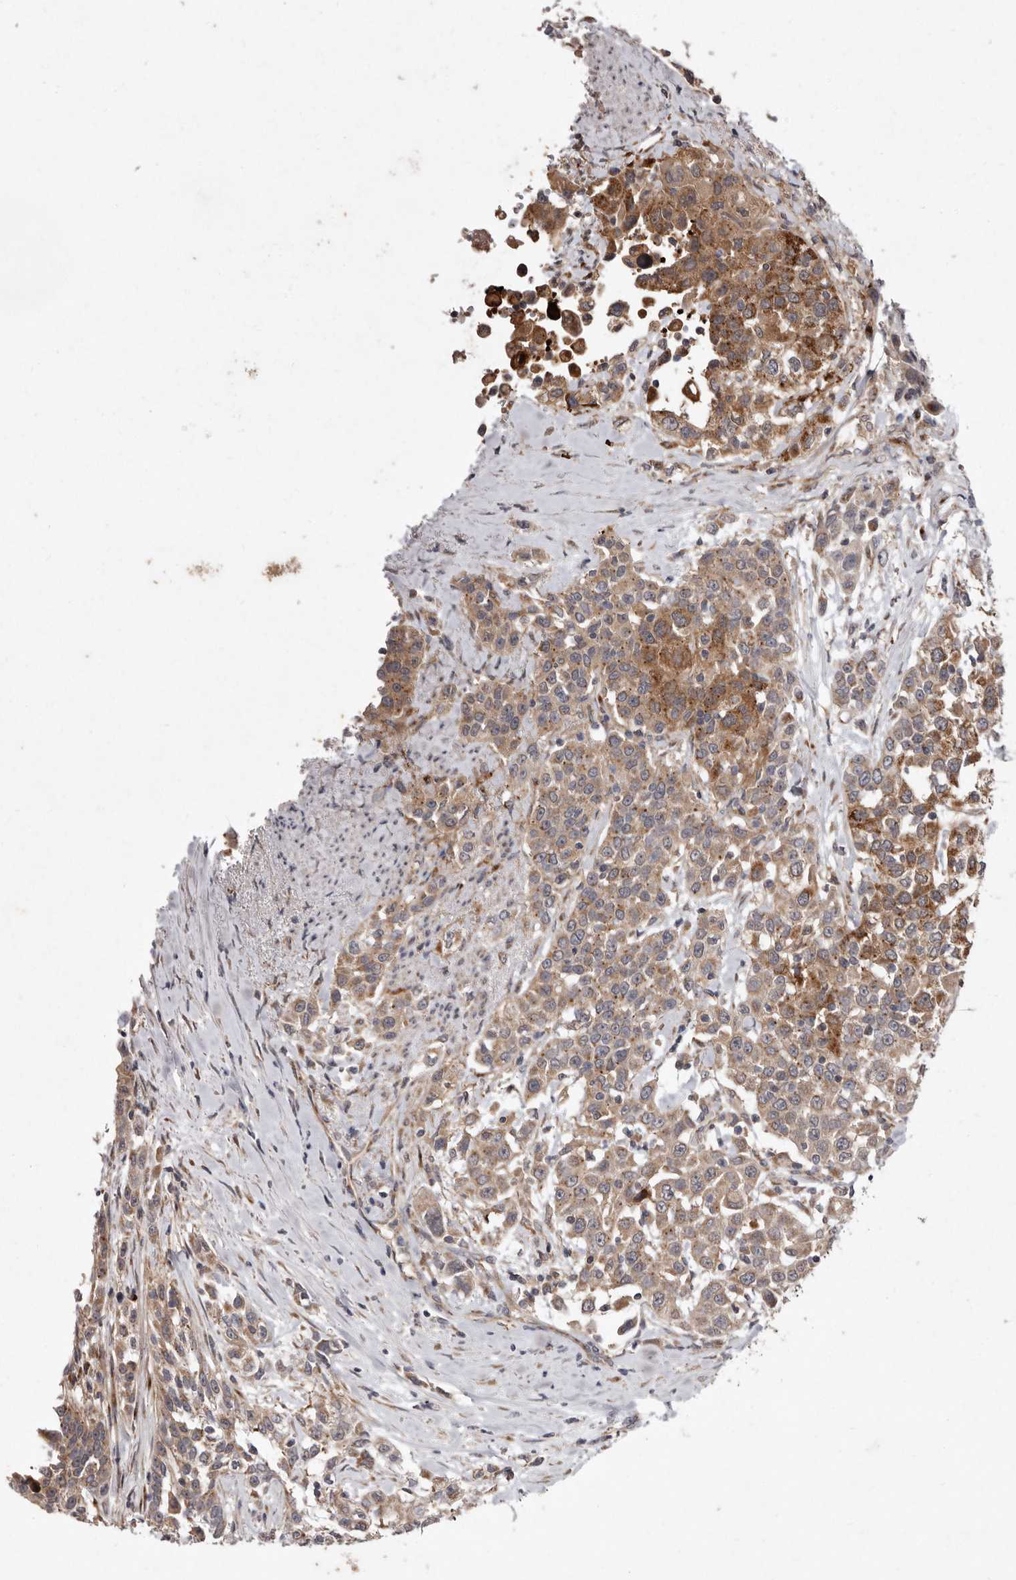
{"staining": {"intensity": "moderate", "quantity": ">75%", "location": "cytoplasmic/membranous"}, "tissue": "urothelial cancer", "cell_type": "Tumor cells", "image_type": "cancer", "snomed": [{"axis": "morphology", "description": "Urothelial carcinoma, High grade"}, {"axis": "topography", "description": "Urinary bladder"}], "caption": "A micrograph of urothelial cancer stained for a protein shows moderate cytoplasmic/membranous brown staining in tumor cells. (Brightfield microscopy of DAB IHC at high magnification).", "gene": "FLAD1", "patient": {"sex": "female", "age": 80}}